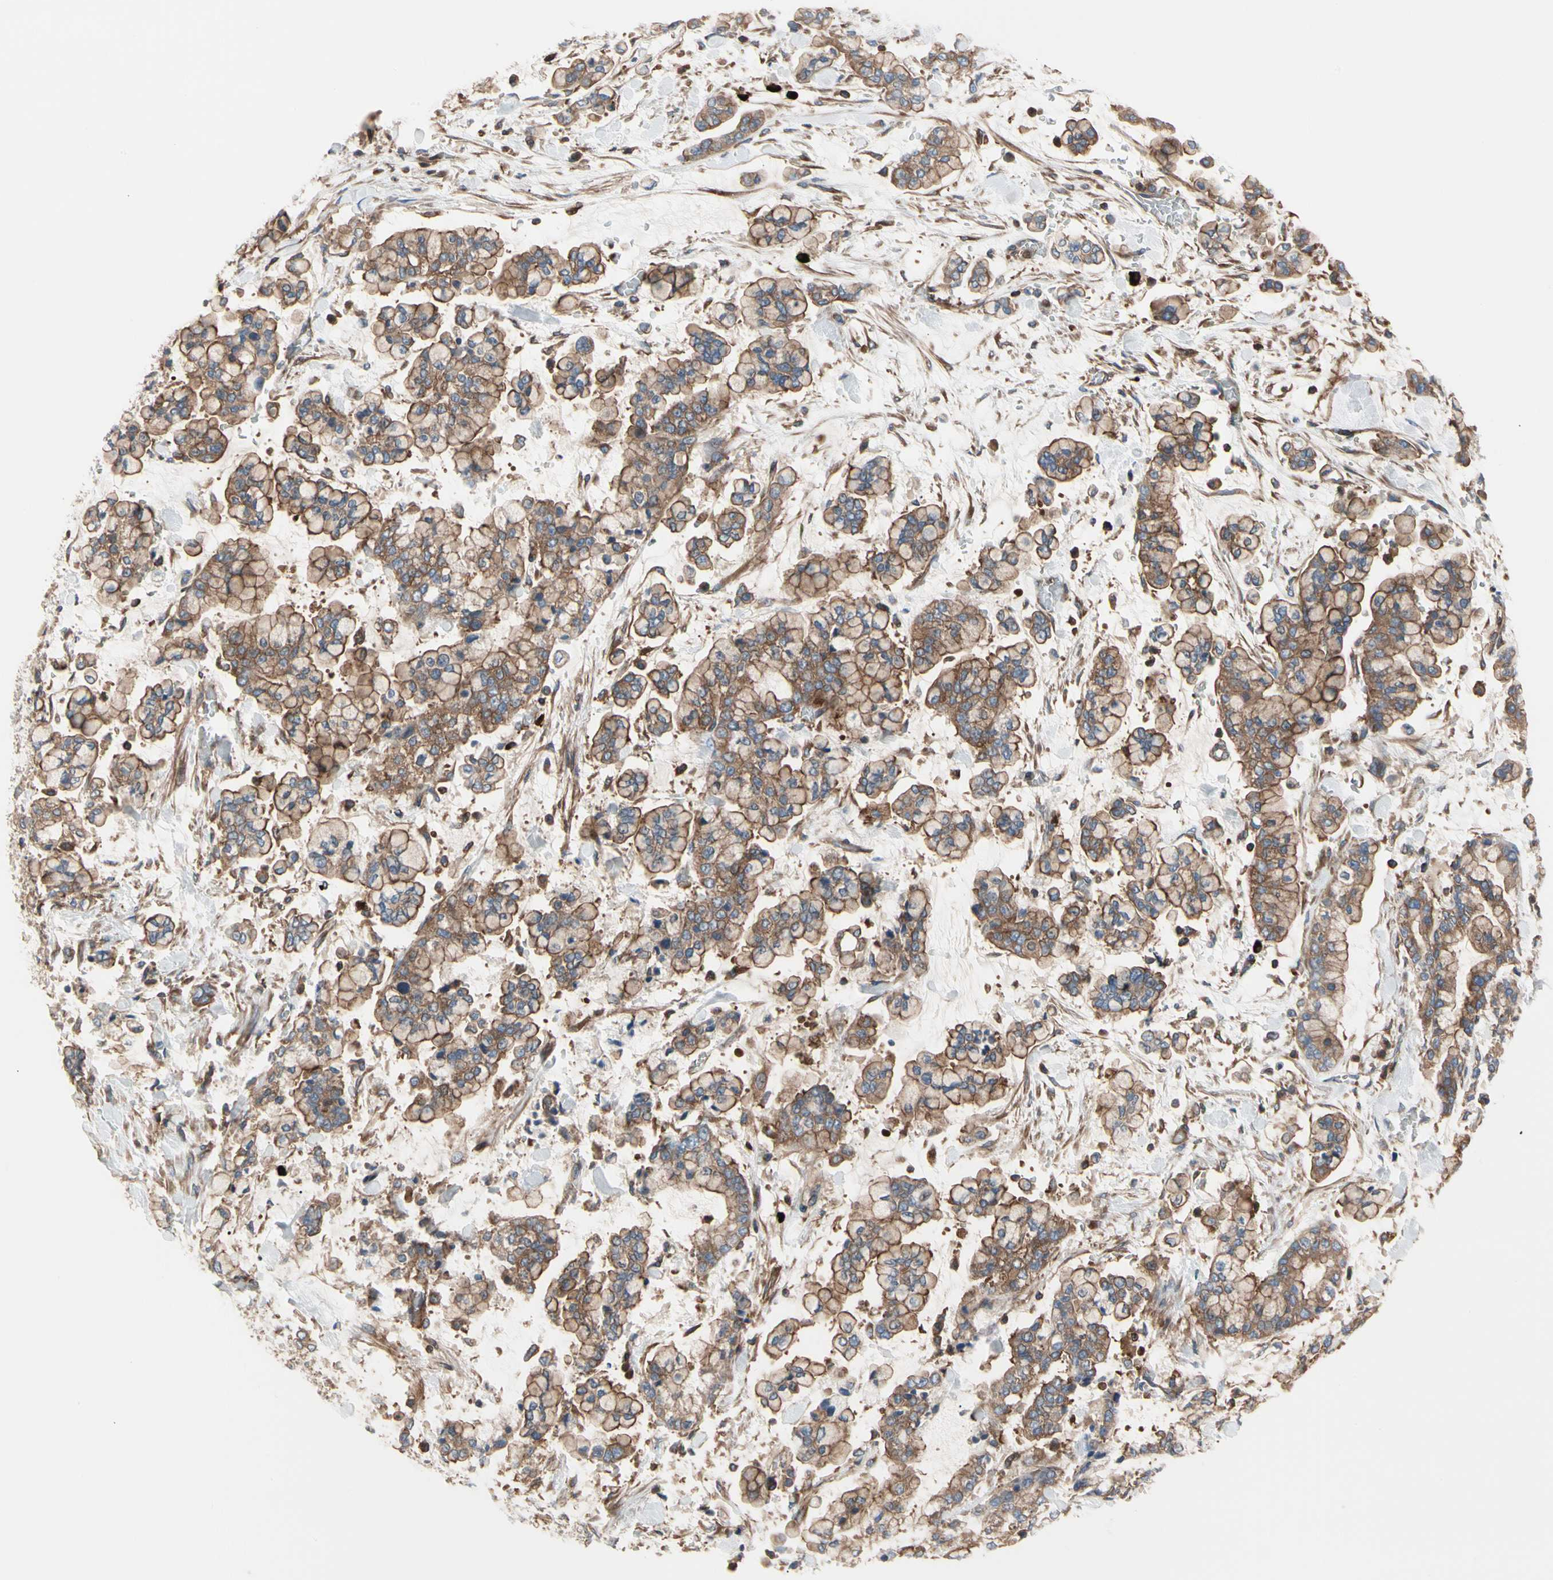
{"staining": {"intensity": "strong", "quantity": ">75%", "location": "cytoplasmic/membranous"}, "tissue": "stomach cancer", "cell_type": "Tumor cells", "image_type": "cancer", "snomed": [{"axis": "morphology", "description": "Normal tissue, NOS"}, {"axis": "morphology", "description": "Adenocarcinoma, NOS"}, {"axis": "topography", "description": "Stomach, upper"}, {"axis": "topography", "description": "Stomach"}], "caption": "Approximately >75% of tumor cells in adenocarcinoma (stomach) reveal strong cytoplasmic/membranous protein staining as visualized by brown immunohistochemical staining.", "gene": "ROCK1", "patient": {"sex": "male", "age": 76}}